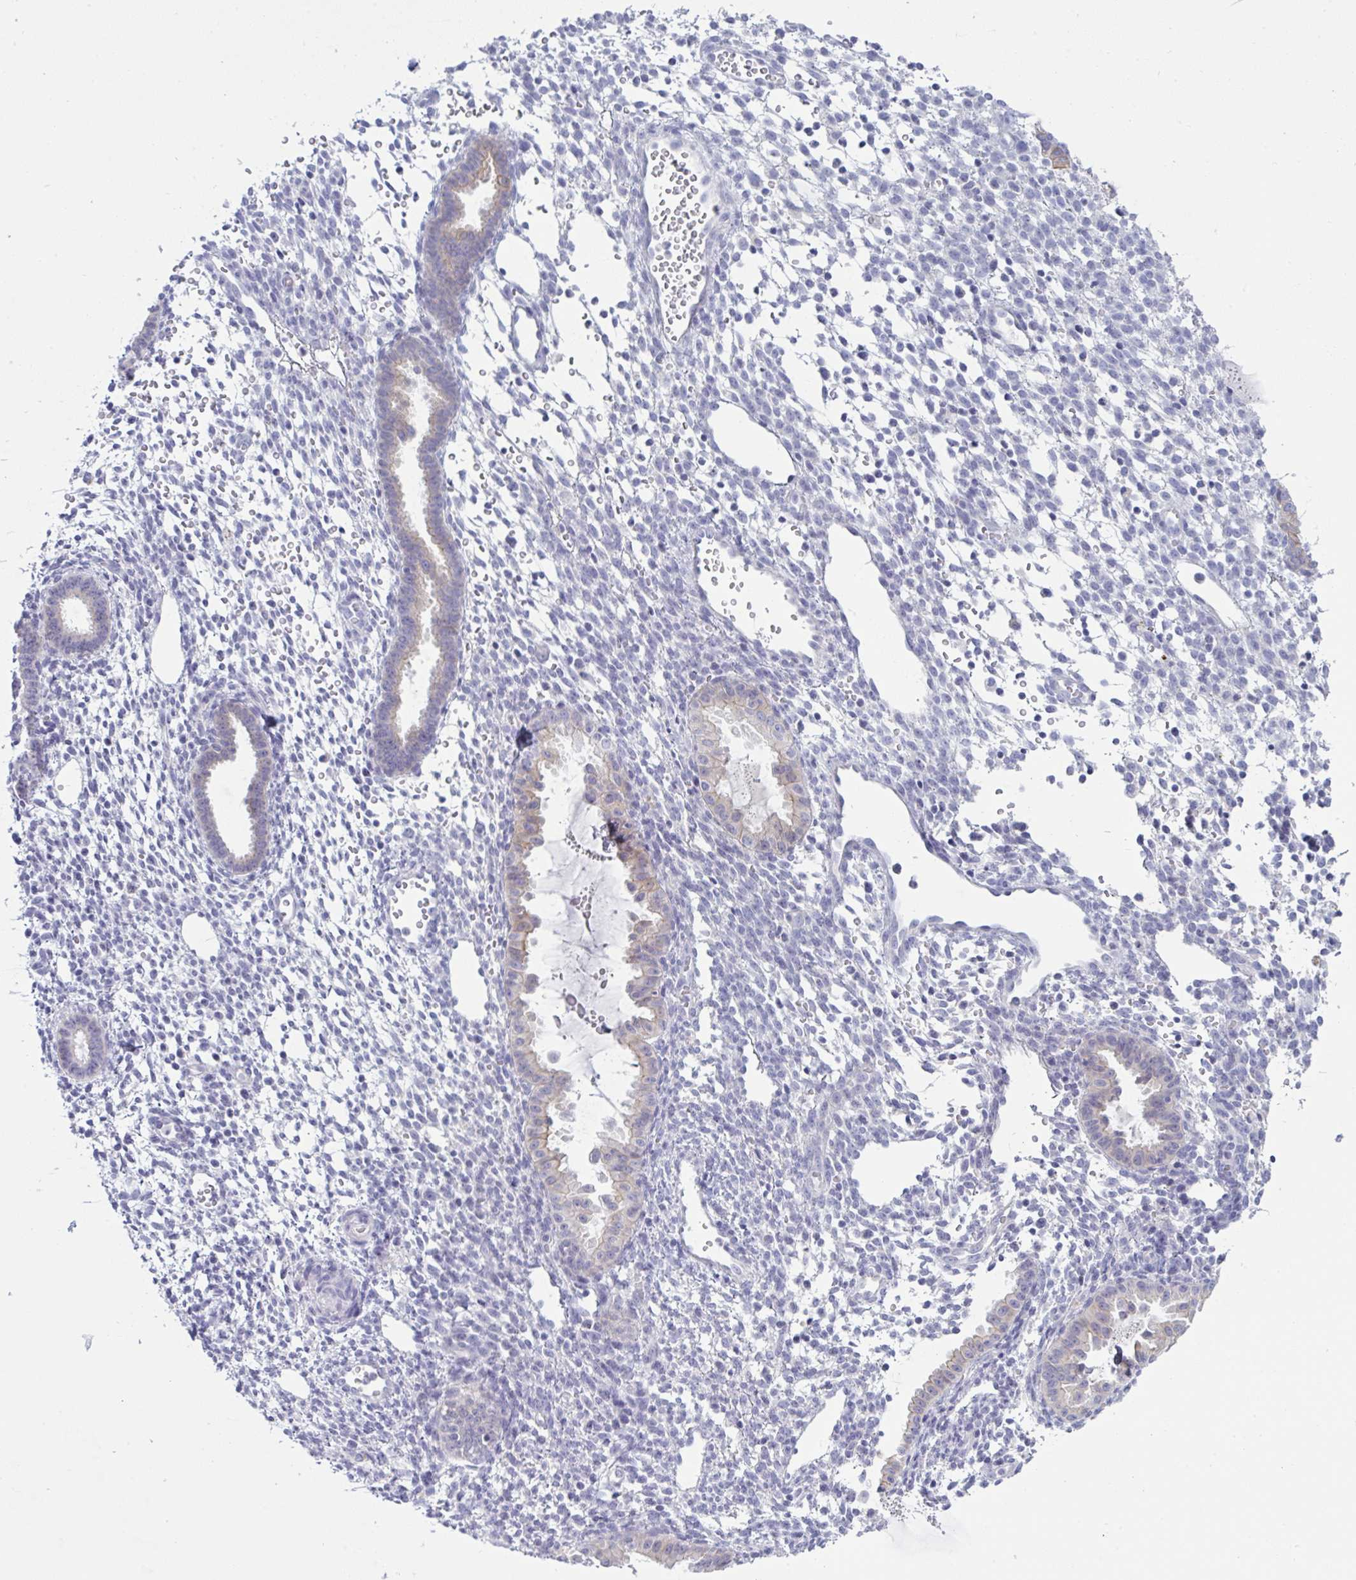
{"staining": {"intensity": "negative", "quantity": "none", "location": "none"}, "tissue": "endometrium", "cell_type": "Cells in endometrial stroma", "image_type": "normal", "snomed": [{"axis": "morphology", "description": "Normal tissue, NOS"}, {"axis": "topography", "description": "Endometrium"}], "caption": "This histopathology image is of unremarkable endometrium stained with immunohistochemistry to label a protein in brown with the nuclei are counter-stained blue. There is no staining in cells in endometrial stroma.", "gene": "TENT5D", "patient": {"sex": "female", "age": 36}}